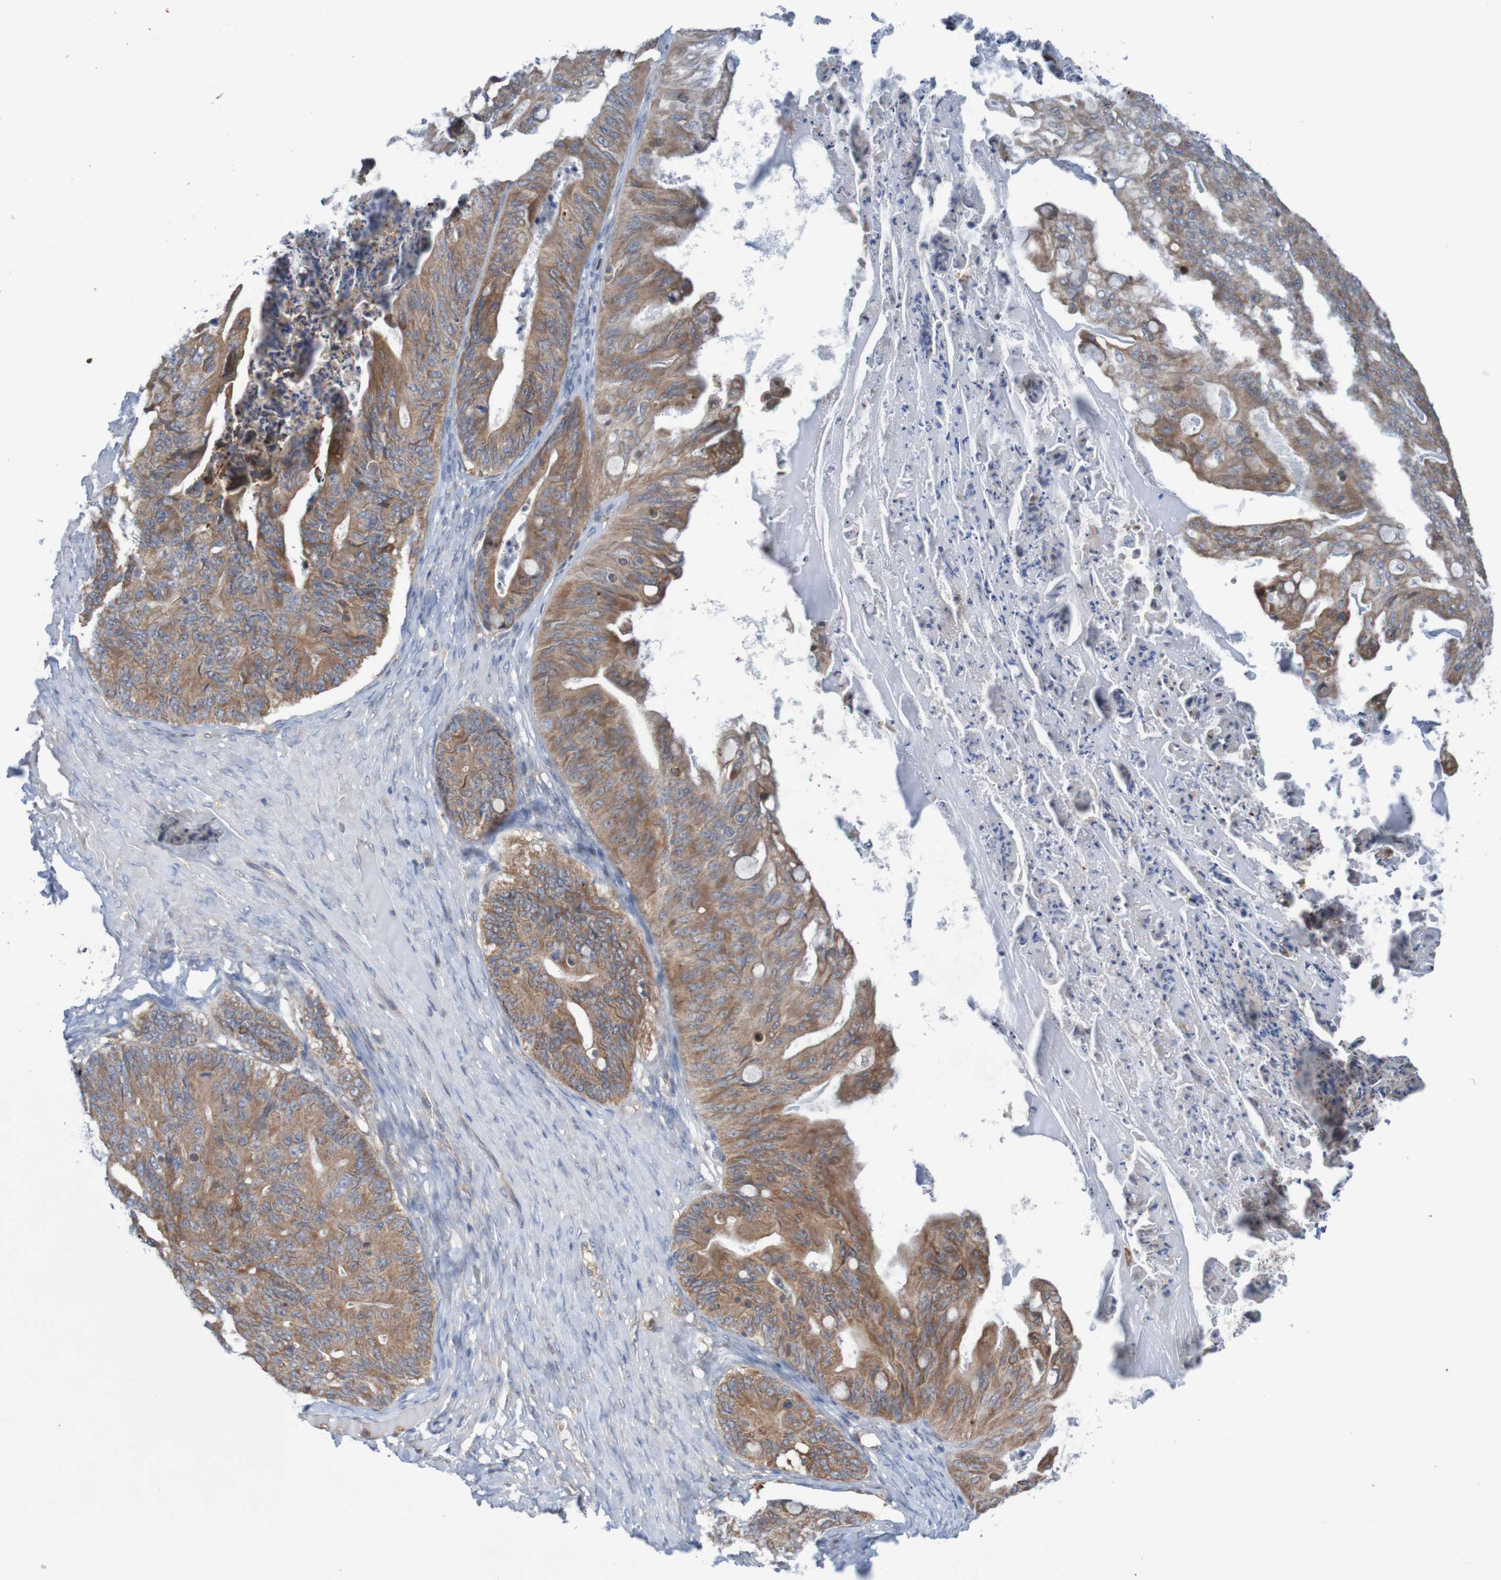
{"staining": {"intensity": "strong", "quantity": ">75%", "location": "cytoplasmic/membranous"}, "tissue": "ovarian cancer", "cell_type": "Tumor cells", "image_type": "cancer", "snomed": [{"axis": "morphology", "description": "Cystadenocarcinoma, mucinous, NOS"}, {"axis": "topography", "description": "Ovary"}], "caption": "Immunohistochemical staining of ovarian mucinous cystadenocarcinoma displays high levels of strong cytoplasmic/membranous expression in approximately >75% of tumor cells.", "gene": "ANGPT4", "patient": {"sex": "female", "age": 37}}